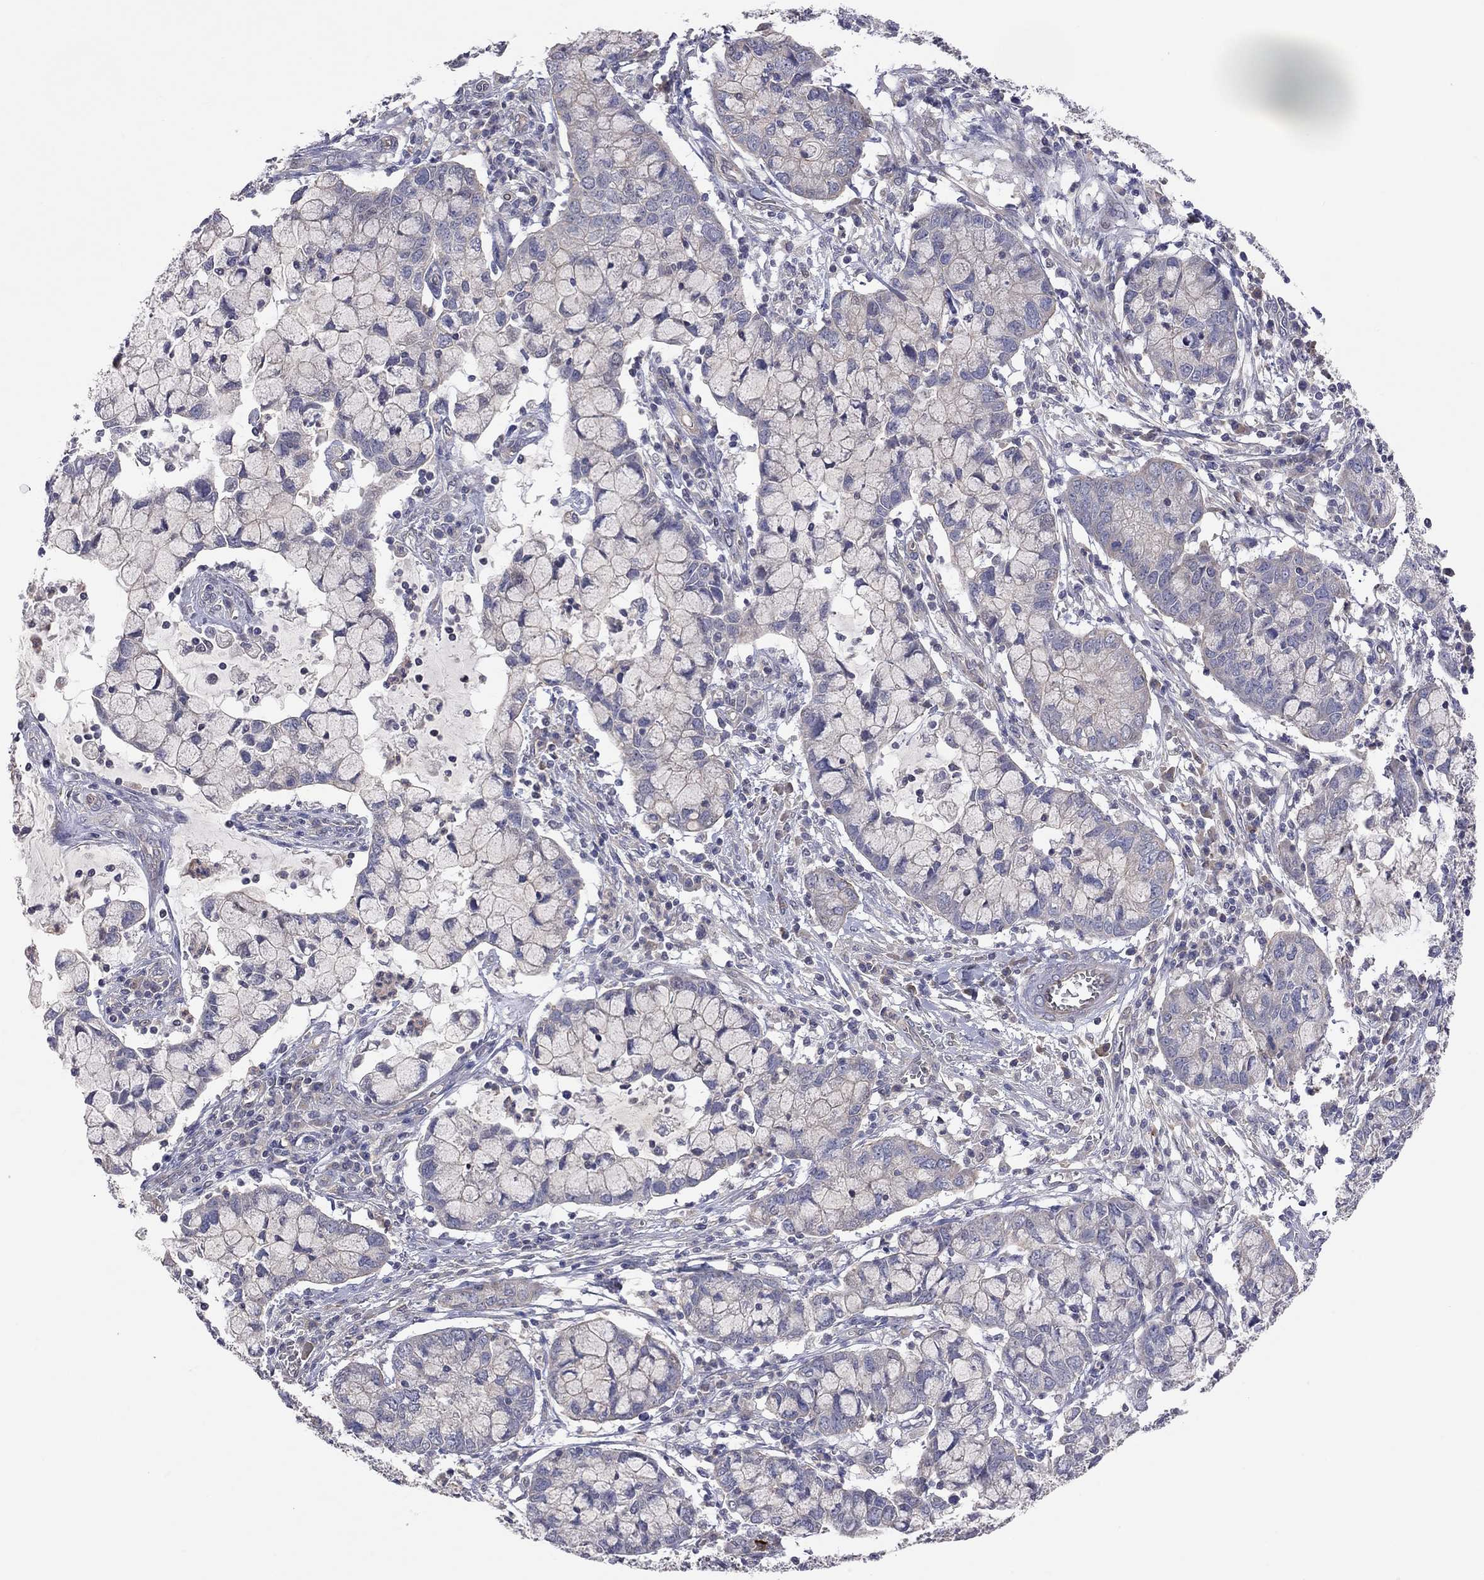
{"staining": {"intensity": "negative", "quantity": "none", "location": "none"}, "tissue": "cervical cancer", "cell_type": "Tumor cells", "image_type": "cancer", "snomed": [{"axis": "morphology", "description": "Adenocarcinoma, NOS"}, {"axis": "topography", "description": "Cervix"}], "caption": "Micrograph shows no protein expression in tumor cells of adenocarcinoma (cervical) tissue. (Stains: DAB immunohistochemistry with hematoxylin counter stain, Microscopy: brightfield microscopy at high magnification).", "gene": "KCNB1", "patient": {"sex": "female", "age": 40}}